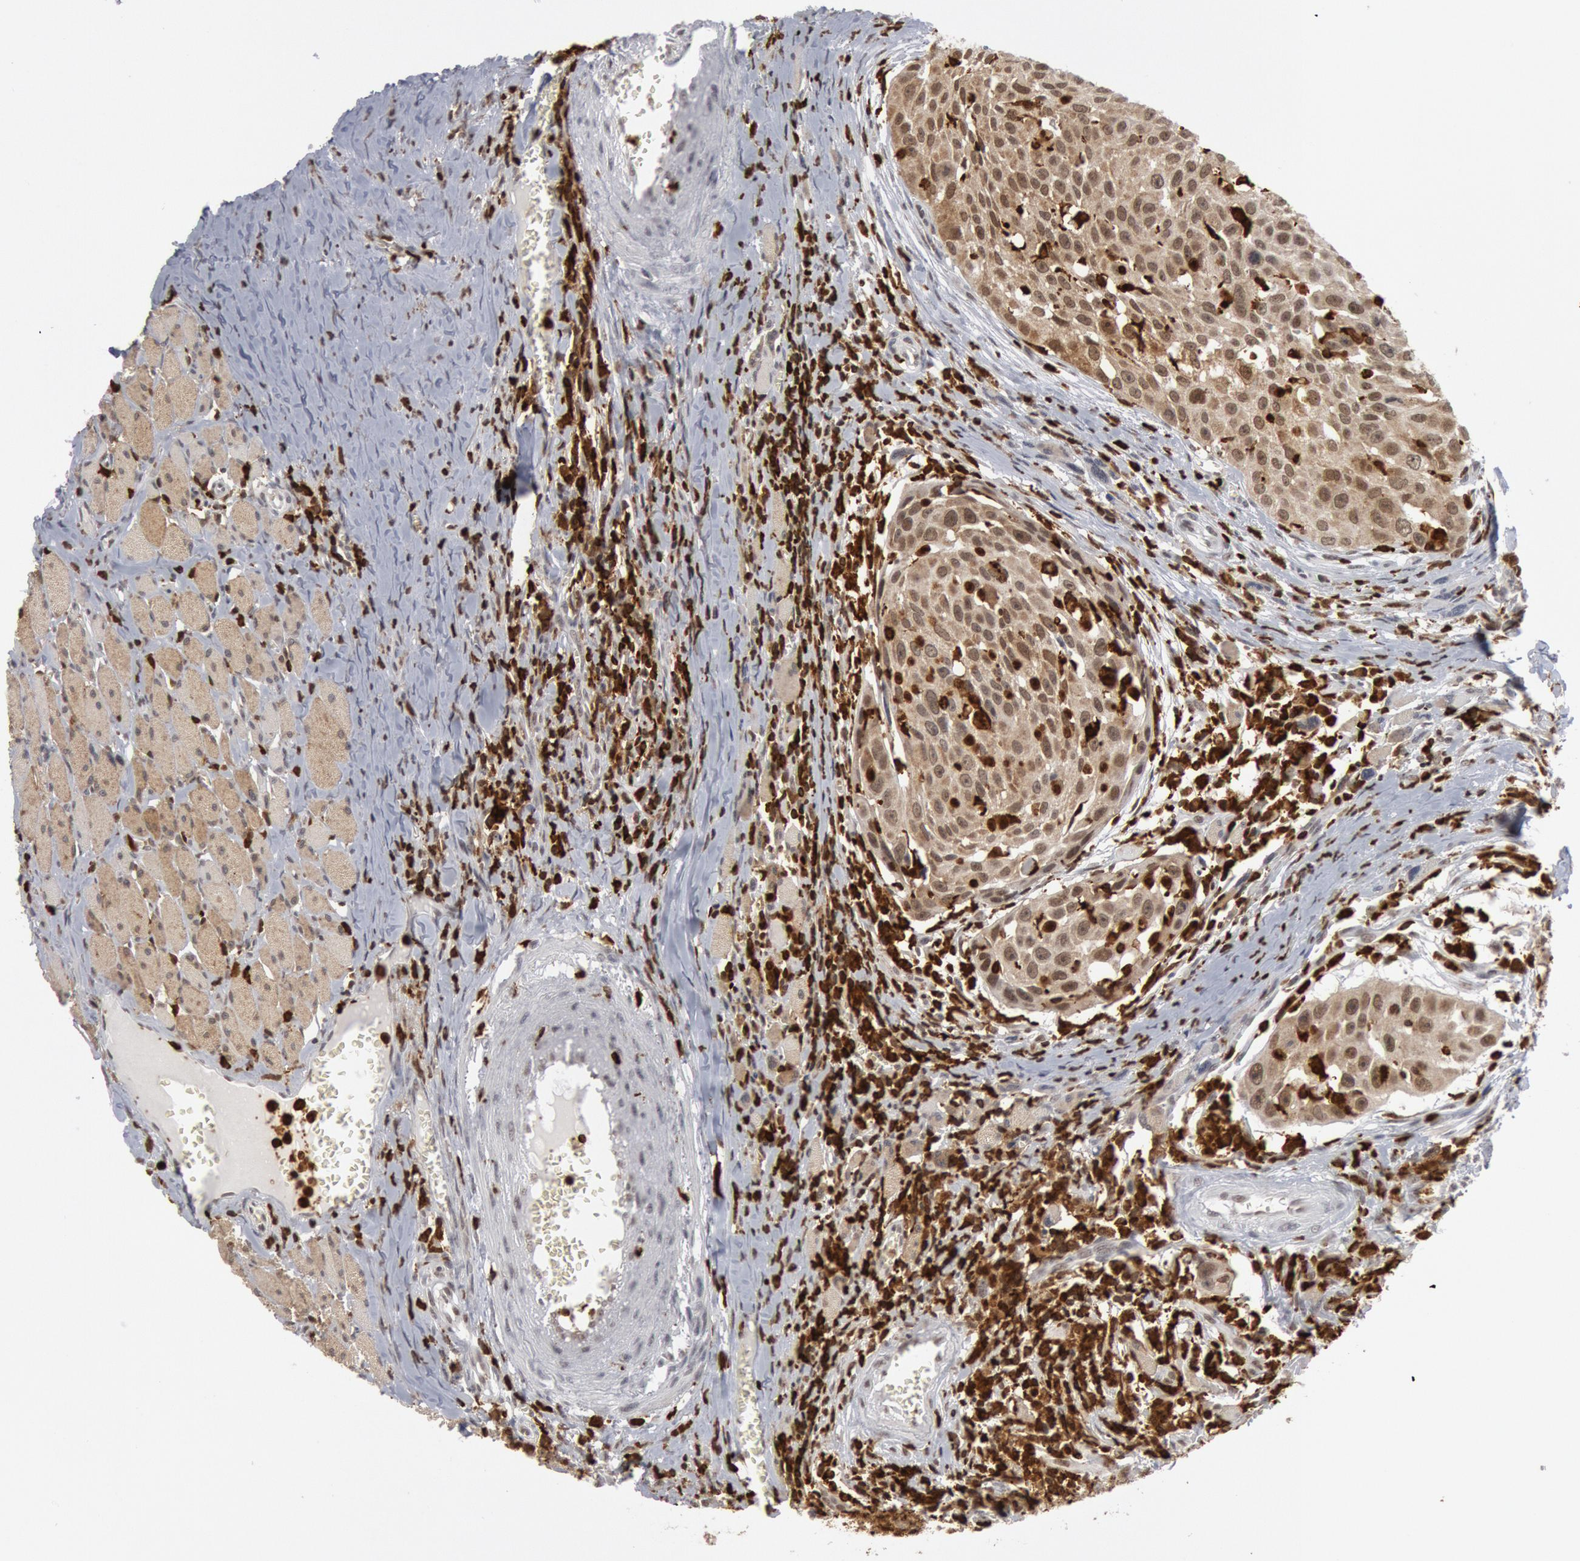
{"staining": {"intensity": "moderate", "quantity": "25%-75%", "location": "cytoplasmic/membranous,nuclear"}, "tissue": "head and neck cancer", "cell_type": "Tumor cells", "image_type": "cancer", "snomed": [{"axis": "morphology", "description": "Squamous cell carcinoma, NOS"}, {"axis": "topography", "description": "Head-Neck"}], "caption": "Immunohistochemistry (IHC) staining of head and neck cancer, which shows medium levels of moderate cytoplasmic/membranous and nuclear staining in approximately 25%-75% of tumor cells indicating moderate cytoplasmic/membranous and nuclear protein staining. The staining was performed using DAB (3,3'-diaminobenzidine) (brown) for protein detection and nuclei were counterstained in hematoxylin (blue).", "gene": "PTPN6", "patient": {"sex": "male", "age": 64}}